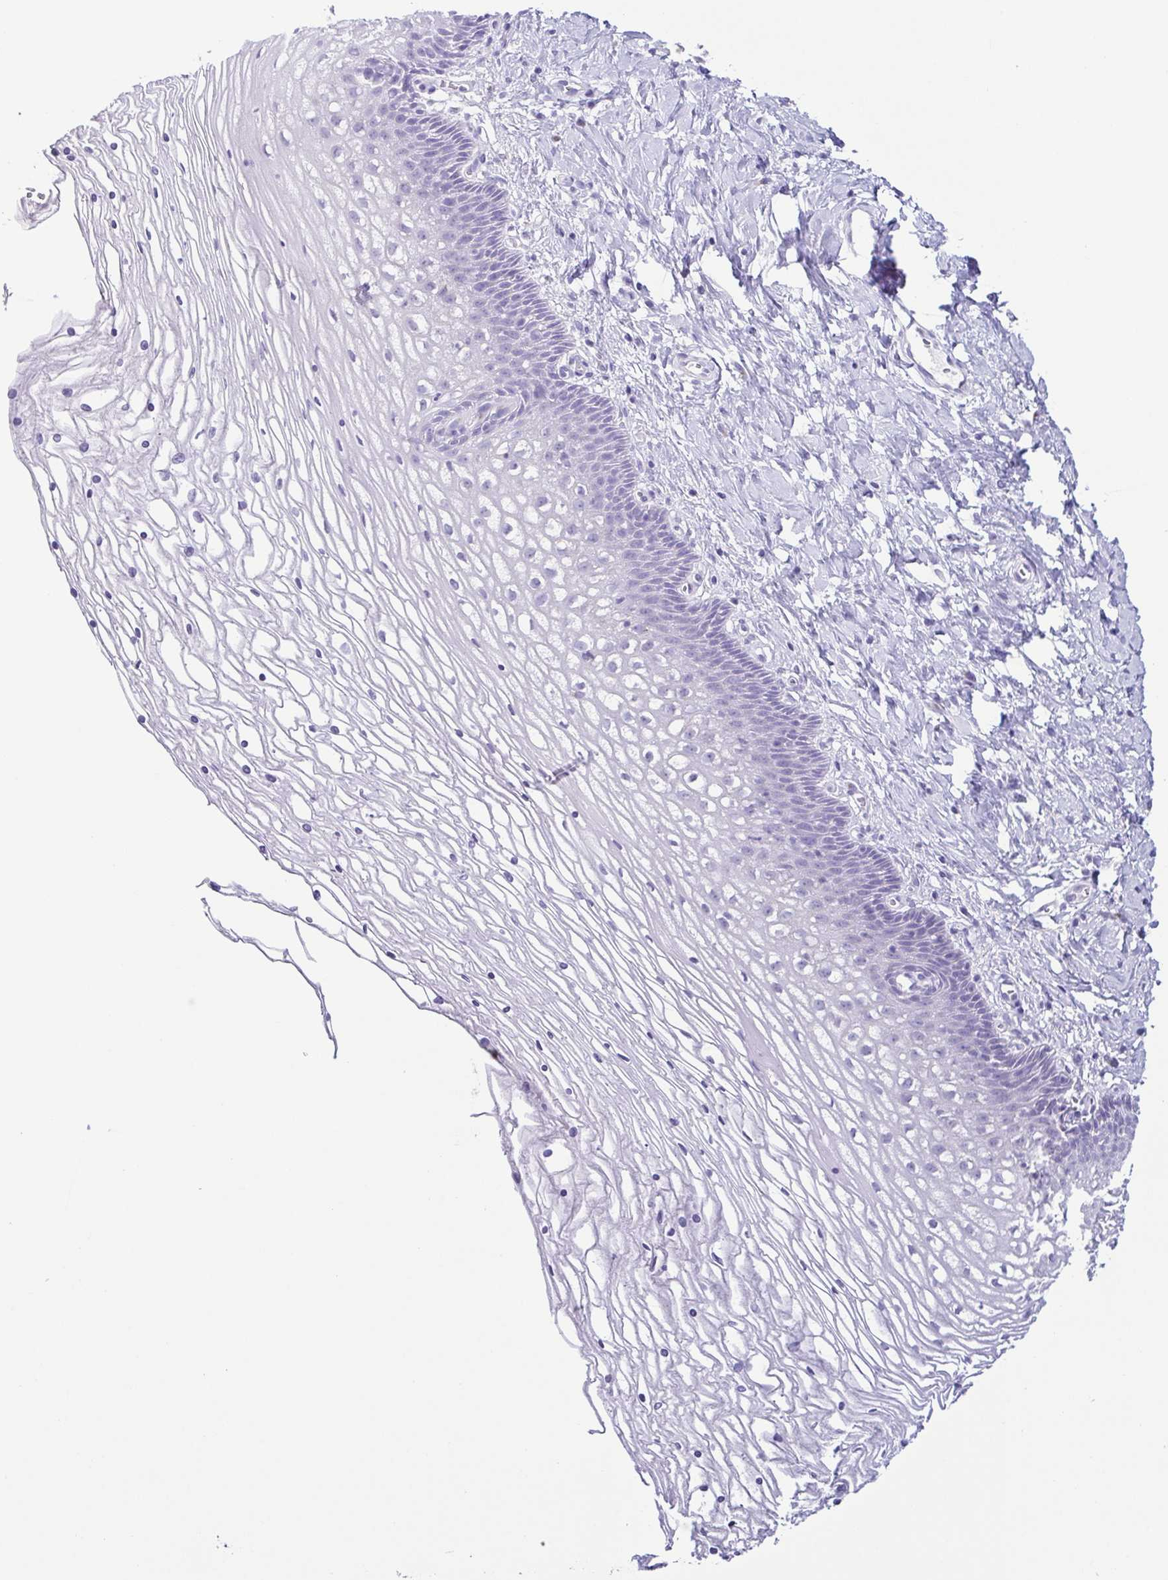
{"staining": {"intensity": "negative", "quantity": "none", "location": "none"}, "tissue": "cervix", "cell_type": "Glandular cells", "image_type": "normal", "snomed": [{"axis": "morphology", "description": "Normal tissue, NOS"}, {"axis": "topography", "description": "Cervix"}], "caption": "Human cervix stained for a protein using immunohistochemistry (IHC) shows no expression in glandular cells.", "gene": "AZU1", "patient": {"sex": "female", "age": 36}}